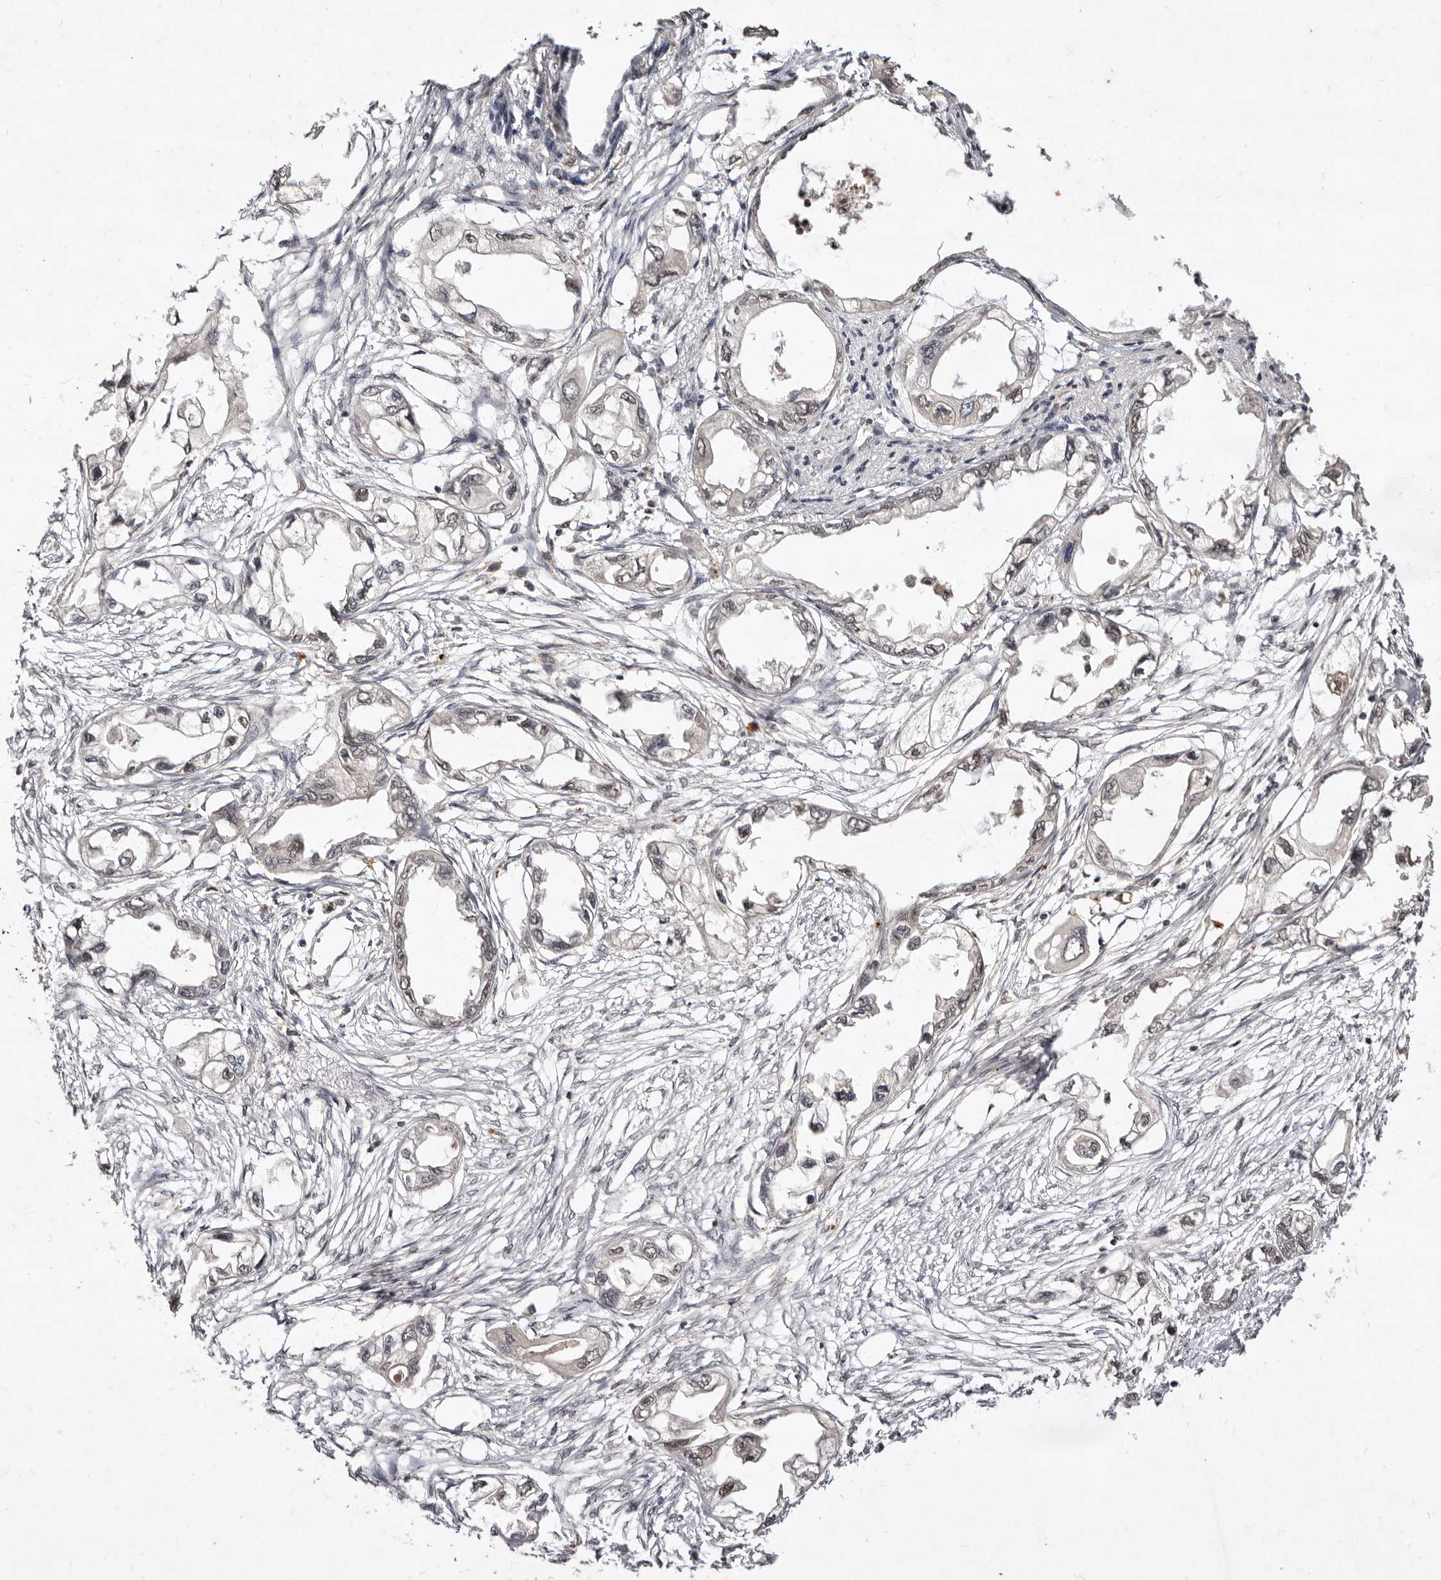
{"staining": {"intensity": "negative", "quantity": "none", "location": "none"}, "tissue": "endometrial cancer", "cell_type": "Tumor cells", "image_type": "cancer", "snomed": [{"axis": "morphology", "description": "Adenocarcinoma, NOS"}, {"axis": "morphology", "description": "Adenocarcinoma, metastatic, NOS"}, {"axis": "topography", "description": "Adipose tissue"}, {"axis": "topography", "description": "Endometrium"}], "caption": "IHC photomicrograph of endometrial cancer stained for a protein (brown), which reveals no positivity in tumor cells.", "gene": "LCORL", "patient": {"sex": "female", "age": 67}}